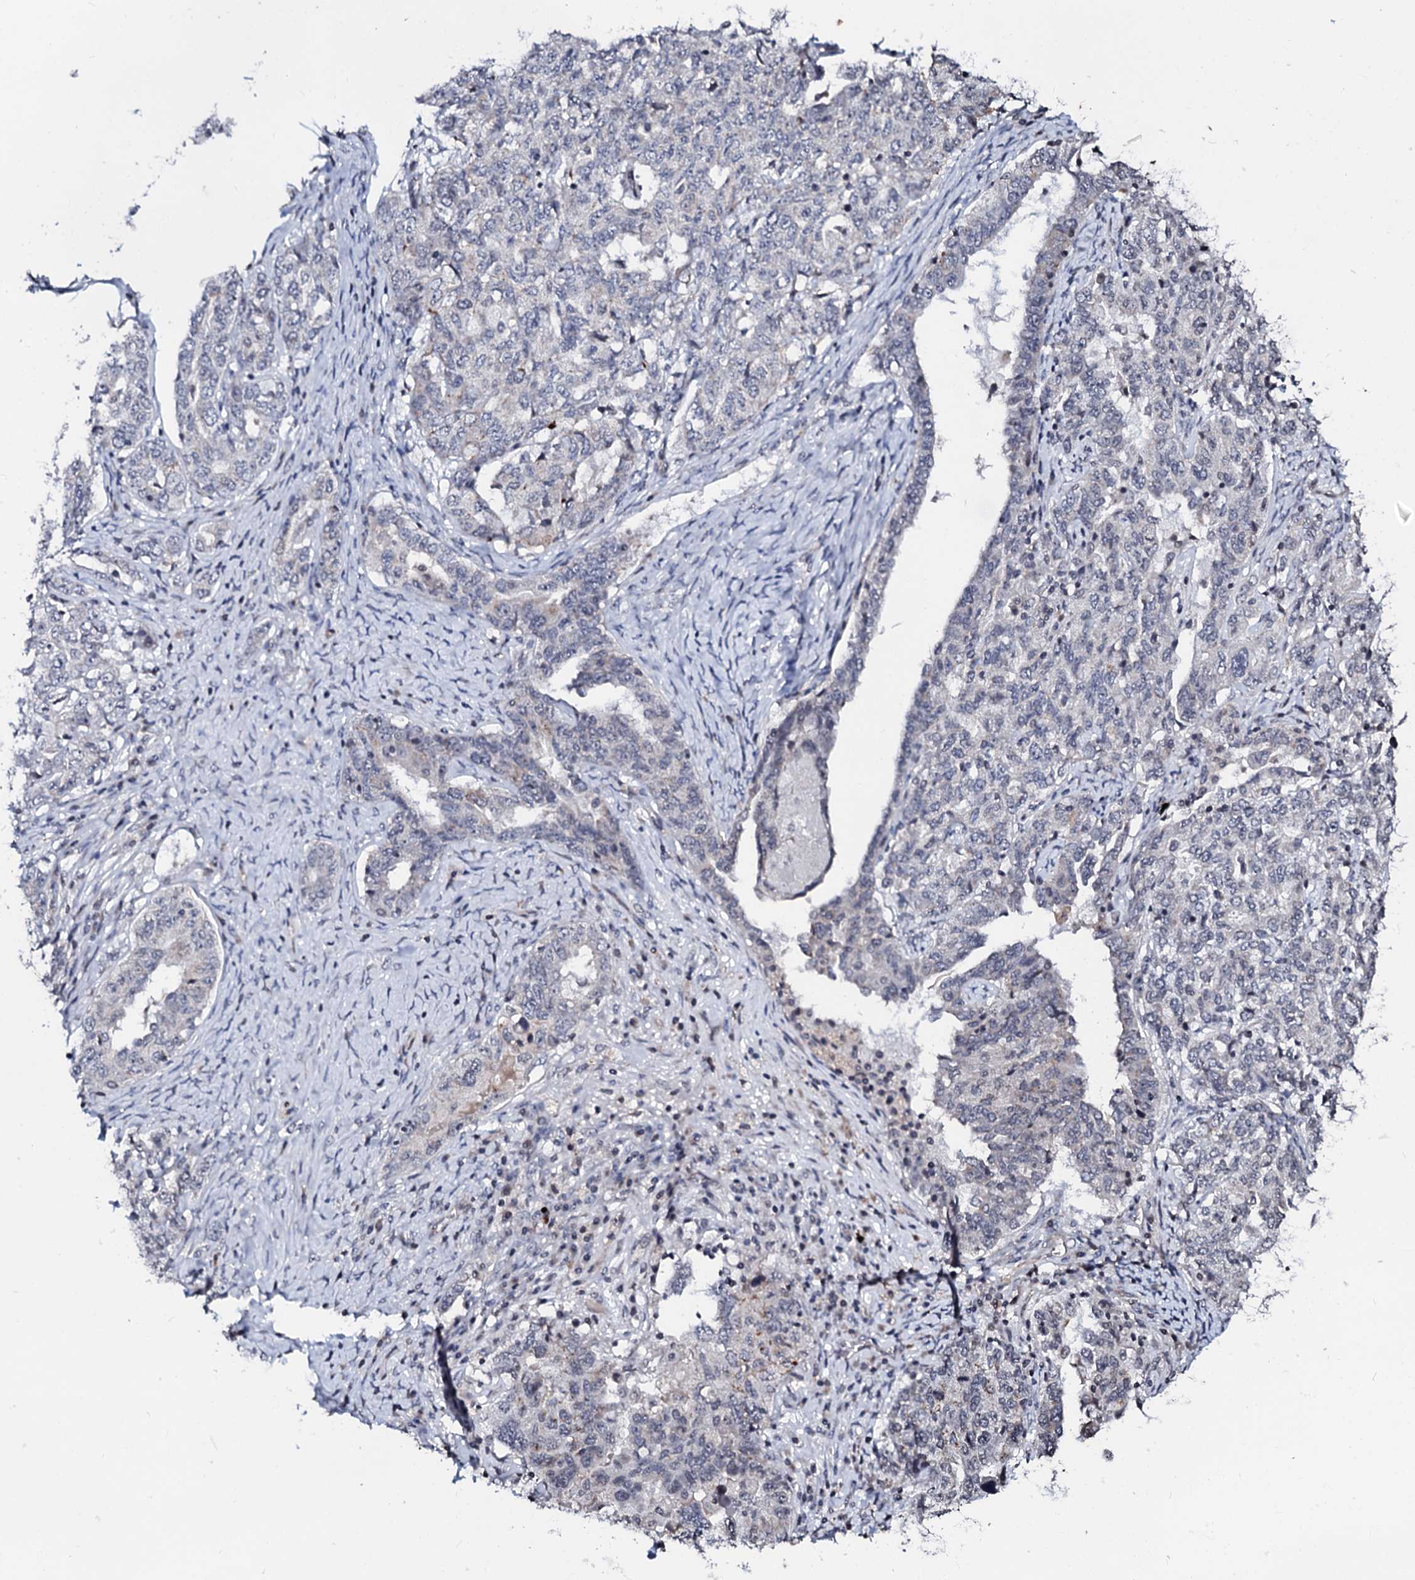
{"staining": {"intensity": "negative", "quantity": "none", "location": "none"}, "tissue": "ovarian cancer", "cell_type": "Tumor cells", "image_type": "cancer", "snomed": [{"axis": "morphology", "description": "Carcinoma, endometroid"}, {"axis": "topography", "description": "Ovary"}], "caption": "Tumor cells show no significant positivity in ovarian cancer (endometroid carcinoma). The staining is performed using DAB (3,3'-diaminobenzidine) brown chromogen with nuclei counter-stained in using hematoxylin.", "gene": "LSM11", "patient": {"sex": "female", "age": 62}}